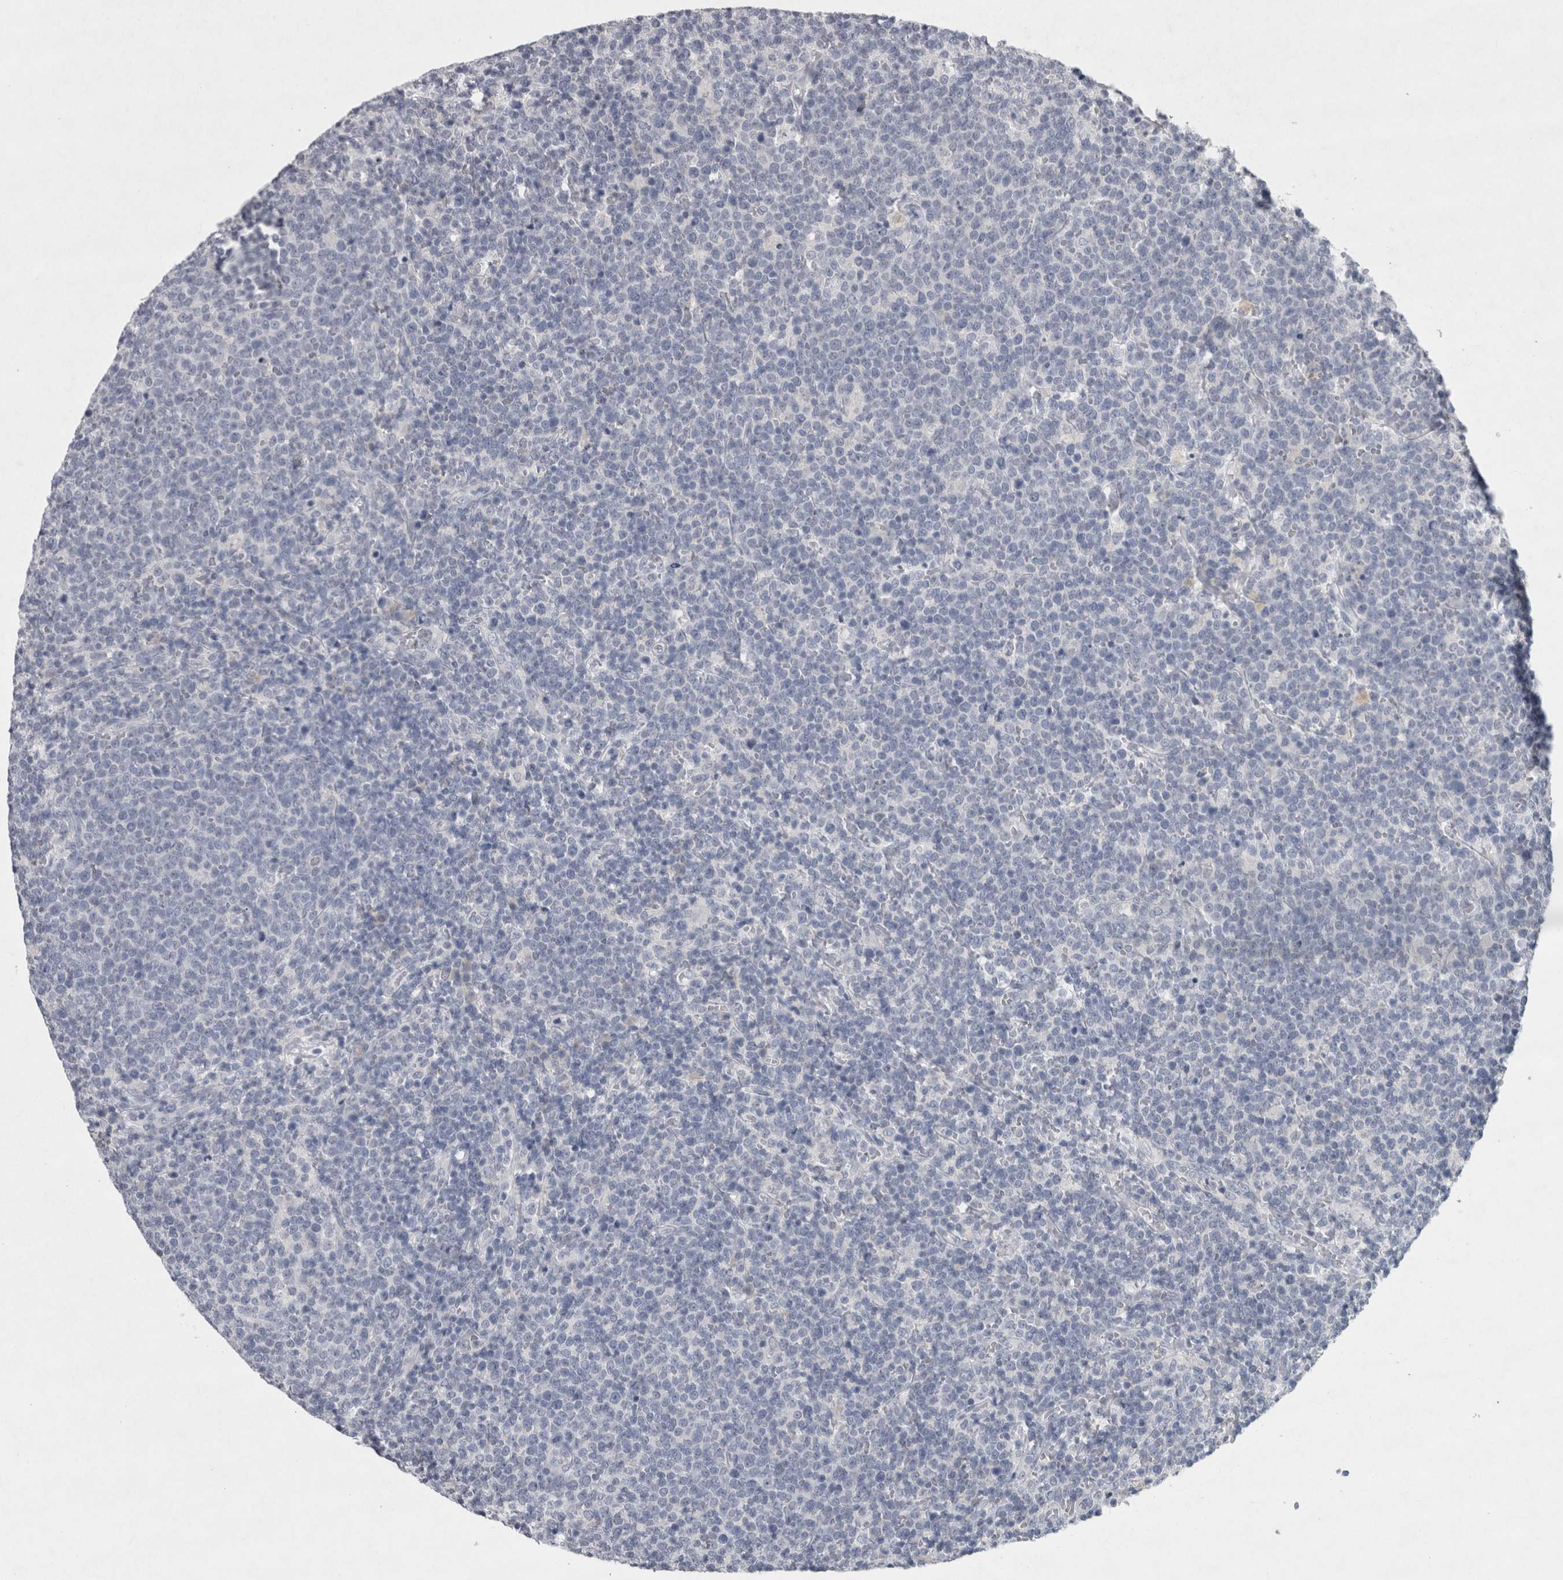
{"staining": {"intensity": "negative", "quantity": "none", "location": "none"}, "tissue": "lymphoma", "cell_type": "Tumor cells", "image_type": "cancer", "snomed": [{"axis": "morphology", "description": "Malignant lymphoma, non-Hodgkin's type, High grade"}, {"axis": "topography", "description": "Lymph node"}], "caption": "Image shows no significant protein positivity in tumor cells of high-grade malignant lymphoma, non-Hodgkin's type. The staining was performed using DAB to visualize the protein expression in brown, while the nuclei were stained in blue with hematoxylin (Magnification: 20x).", "gene": "WNT7A", "patient": {"sex": "male", "age": 61}}